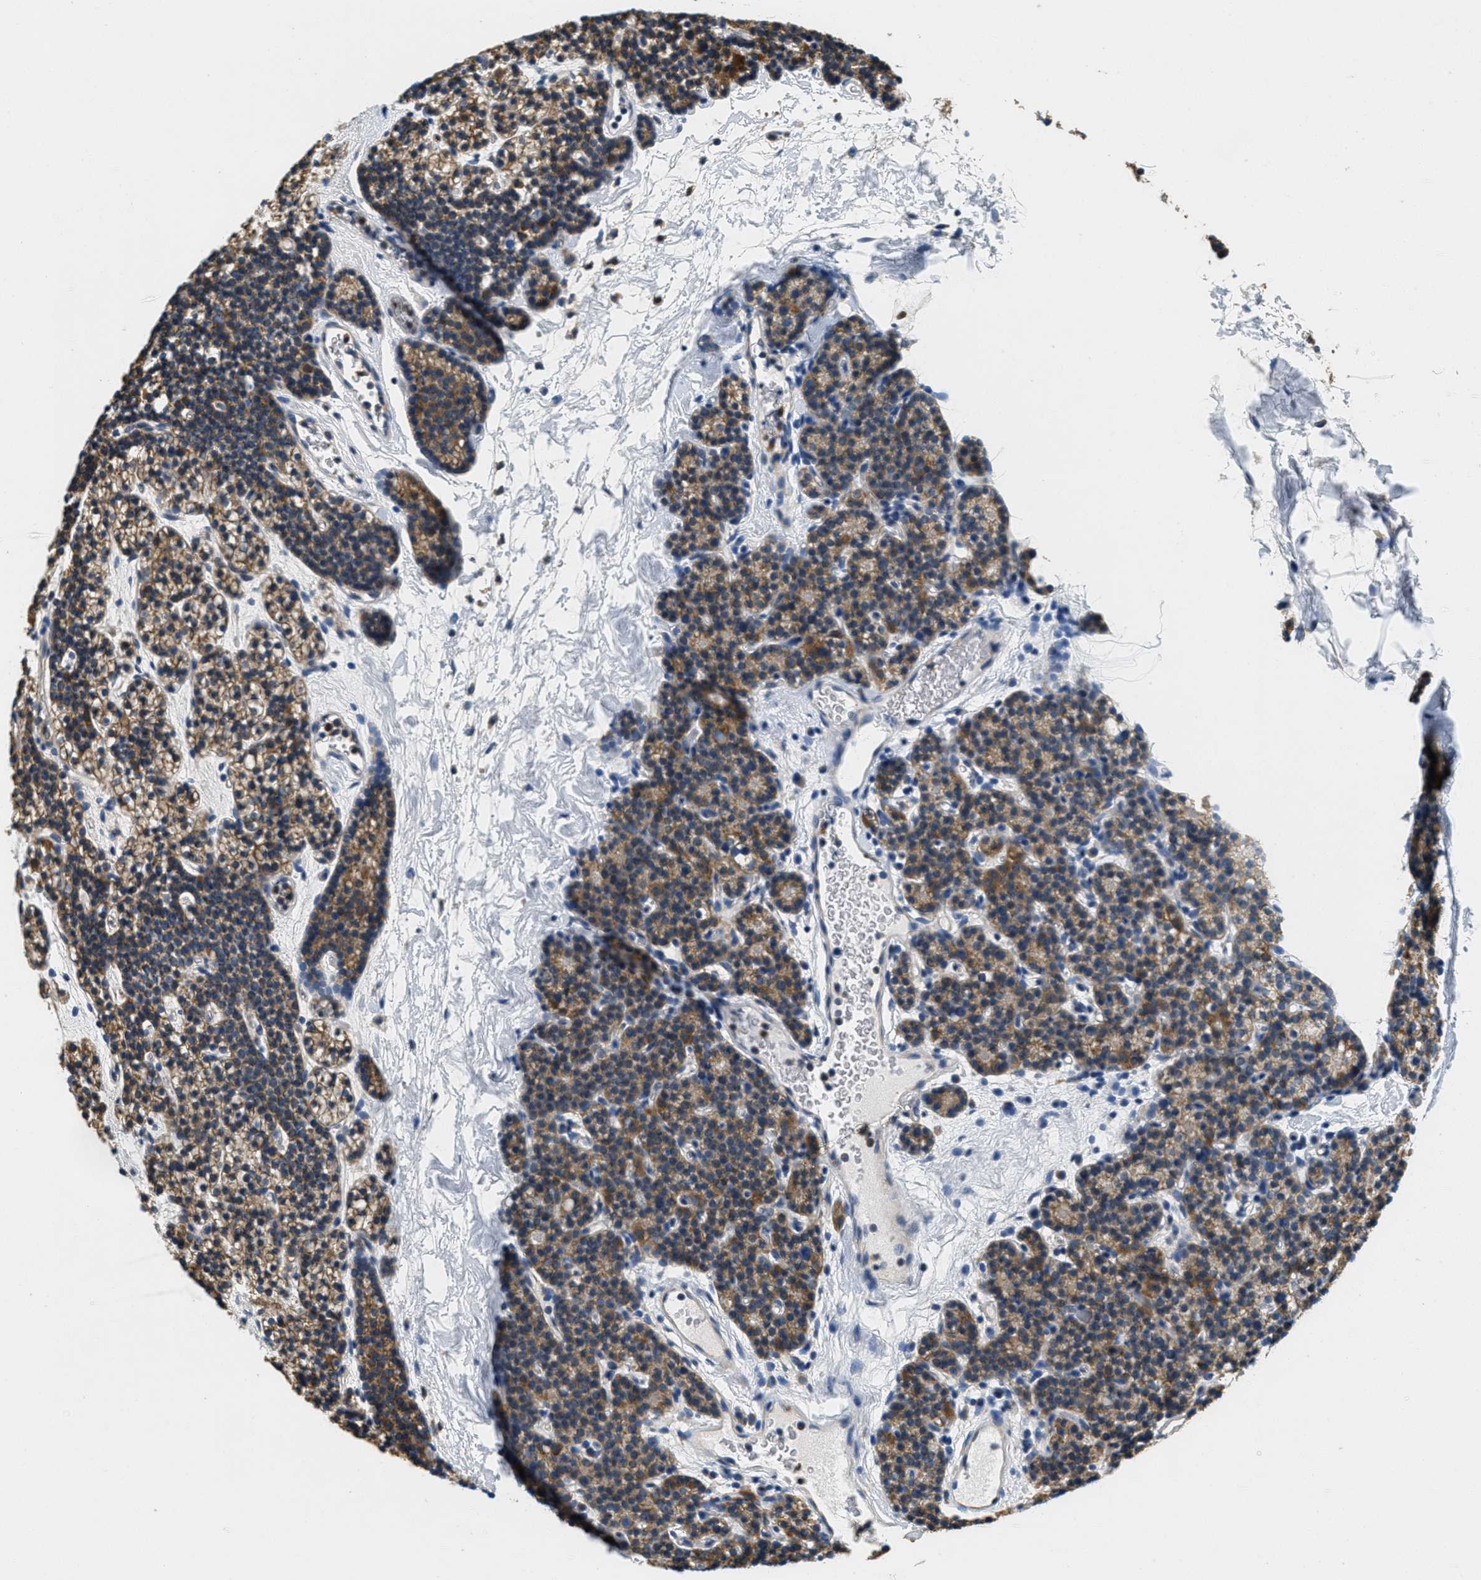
{"staining": {"intensity": "strong", "quantity": ">75%", "location": "cytoplasmic/membranous"}, "tissue": "parathyroid gland", "cell_type": "Glandular cells", "image_type": "normal", "snomed": [{"axis": "morphology", "description": "Normal tissue, NOS"}, {"axis": "morphology", "description": "Adenoma, NOS"}, {"axis": "topography", "description": "Parathyroid gland"}], "caption": "Protein analysis of unremarkable parathyroid gland exhibits strong cytoplasmic/membranous staining in approximately >75% of glandular cells. (Stains: DAB in brown, nuclei in blue, Microscopy: brightfield microscopy at high magnification).", "gene": "TOMM70", "patient": {"sex": "female", "age": 54}}